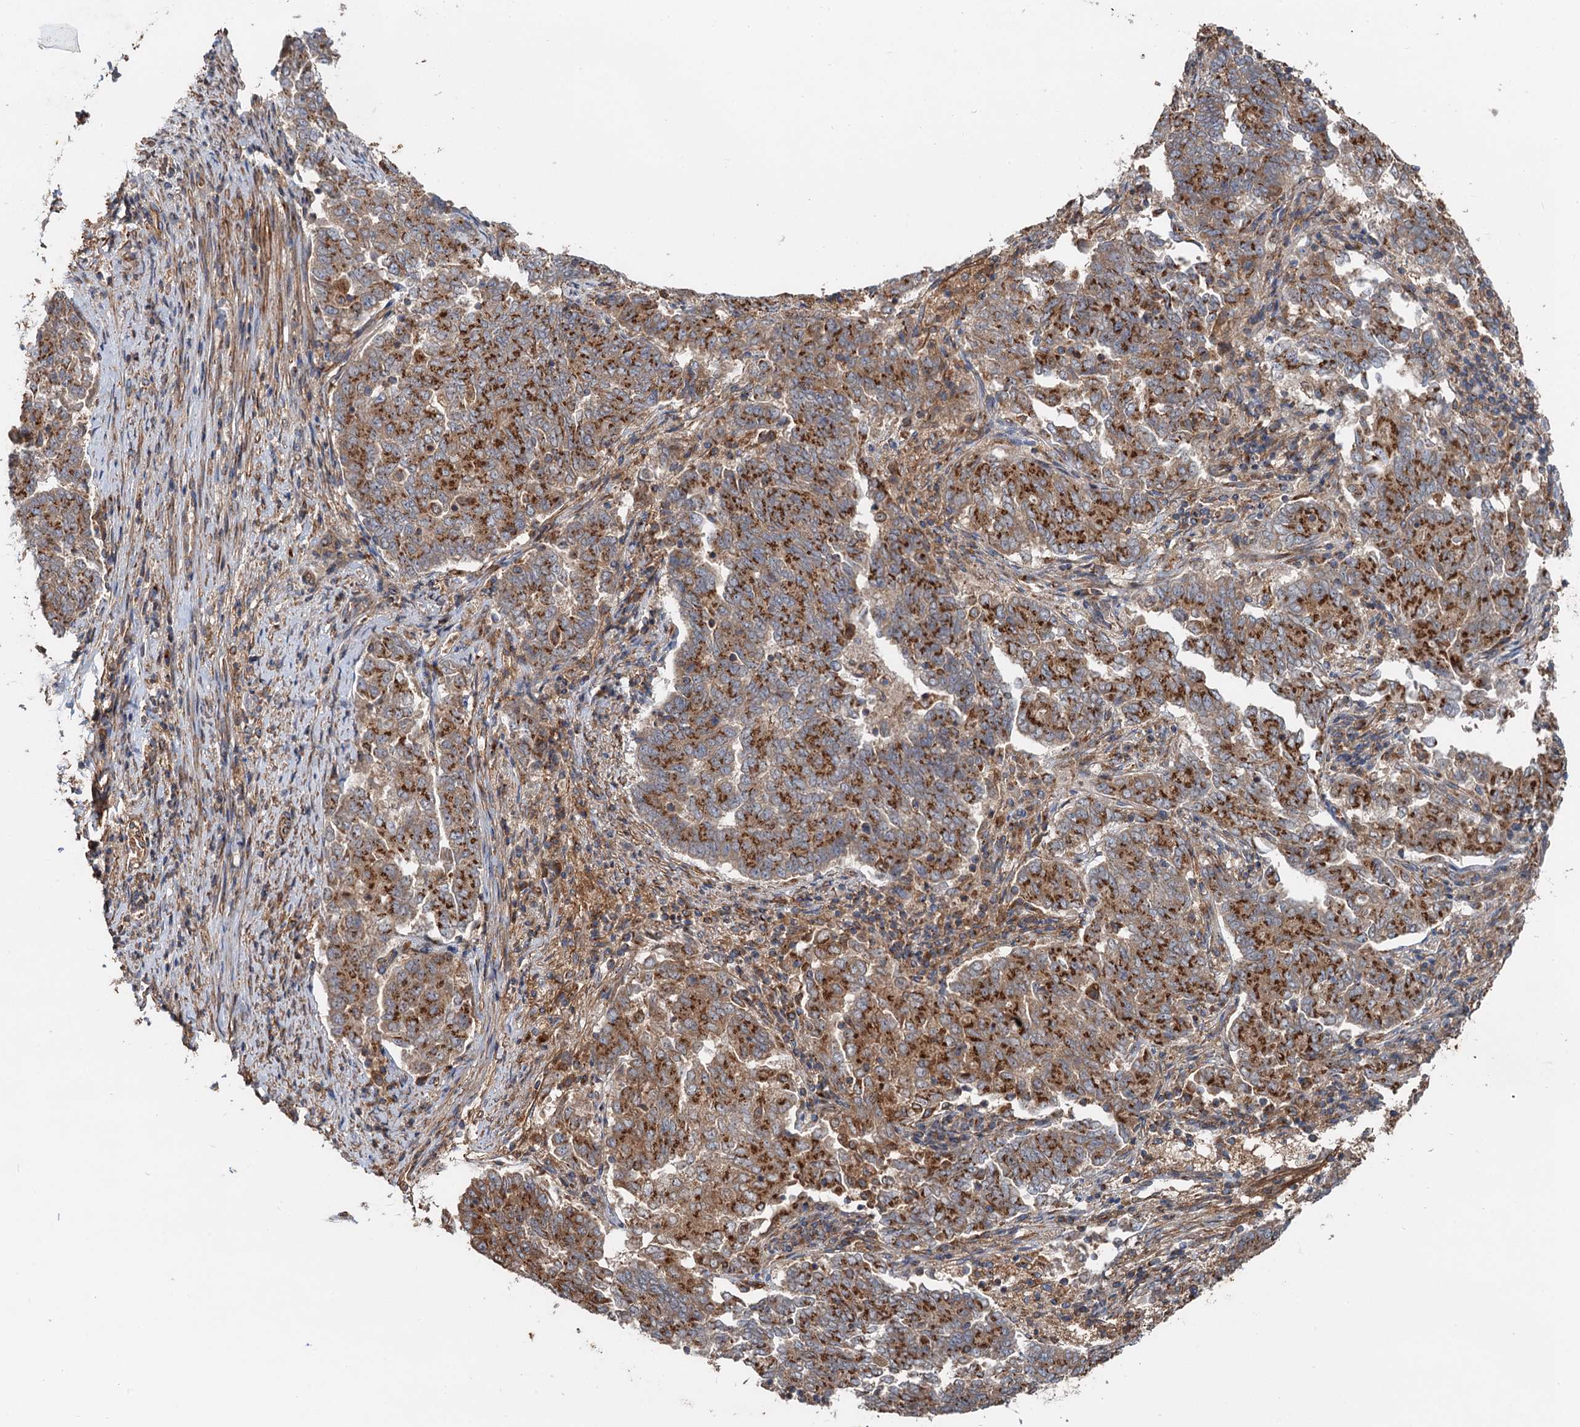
{"staining": {"intensity": "strong", "quantity": ">75%", "location": "cytoplasmic/membranous"}, "tissue": "endometrial cancer", "cell_type": "Tumor cells", "image_type": "cancer", "snomed": [{"axis": "morphology", "description": "Adenocarcinoma, NOS"}, {"axis": "topography", "description": "Endometrium"}], "caption": "Immunohistochemical staining of endometrial cancer (adenocarcinoma) exhibits high levels of strong cytoplasmic/membranous protein expression in about >75% of tumor cells.", "gene": "ANKRD26", "patient": {"sex": "female", "age": 80}}